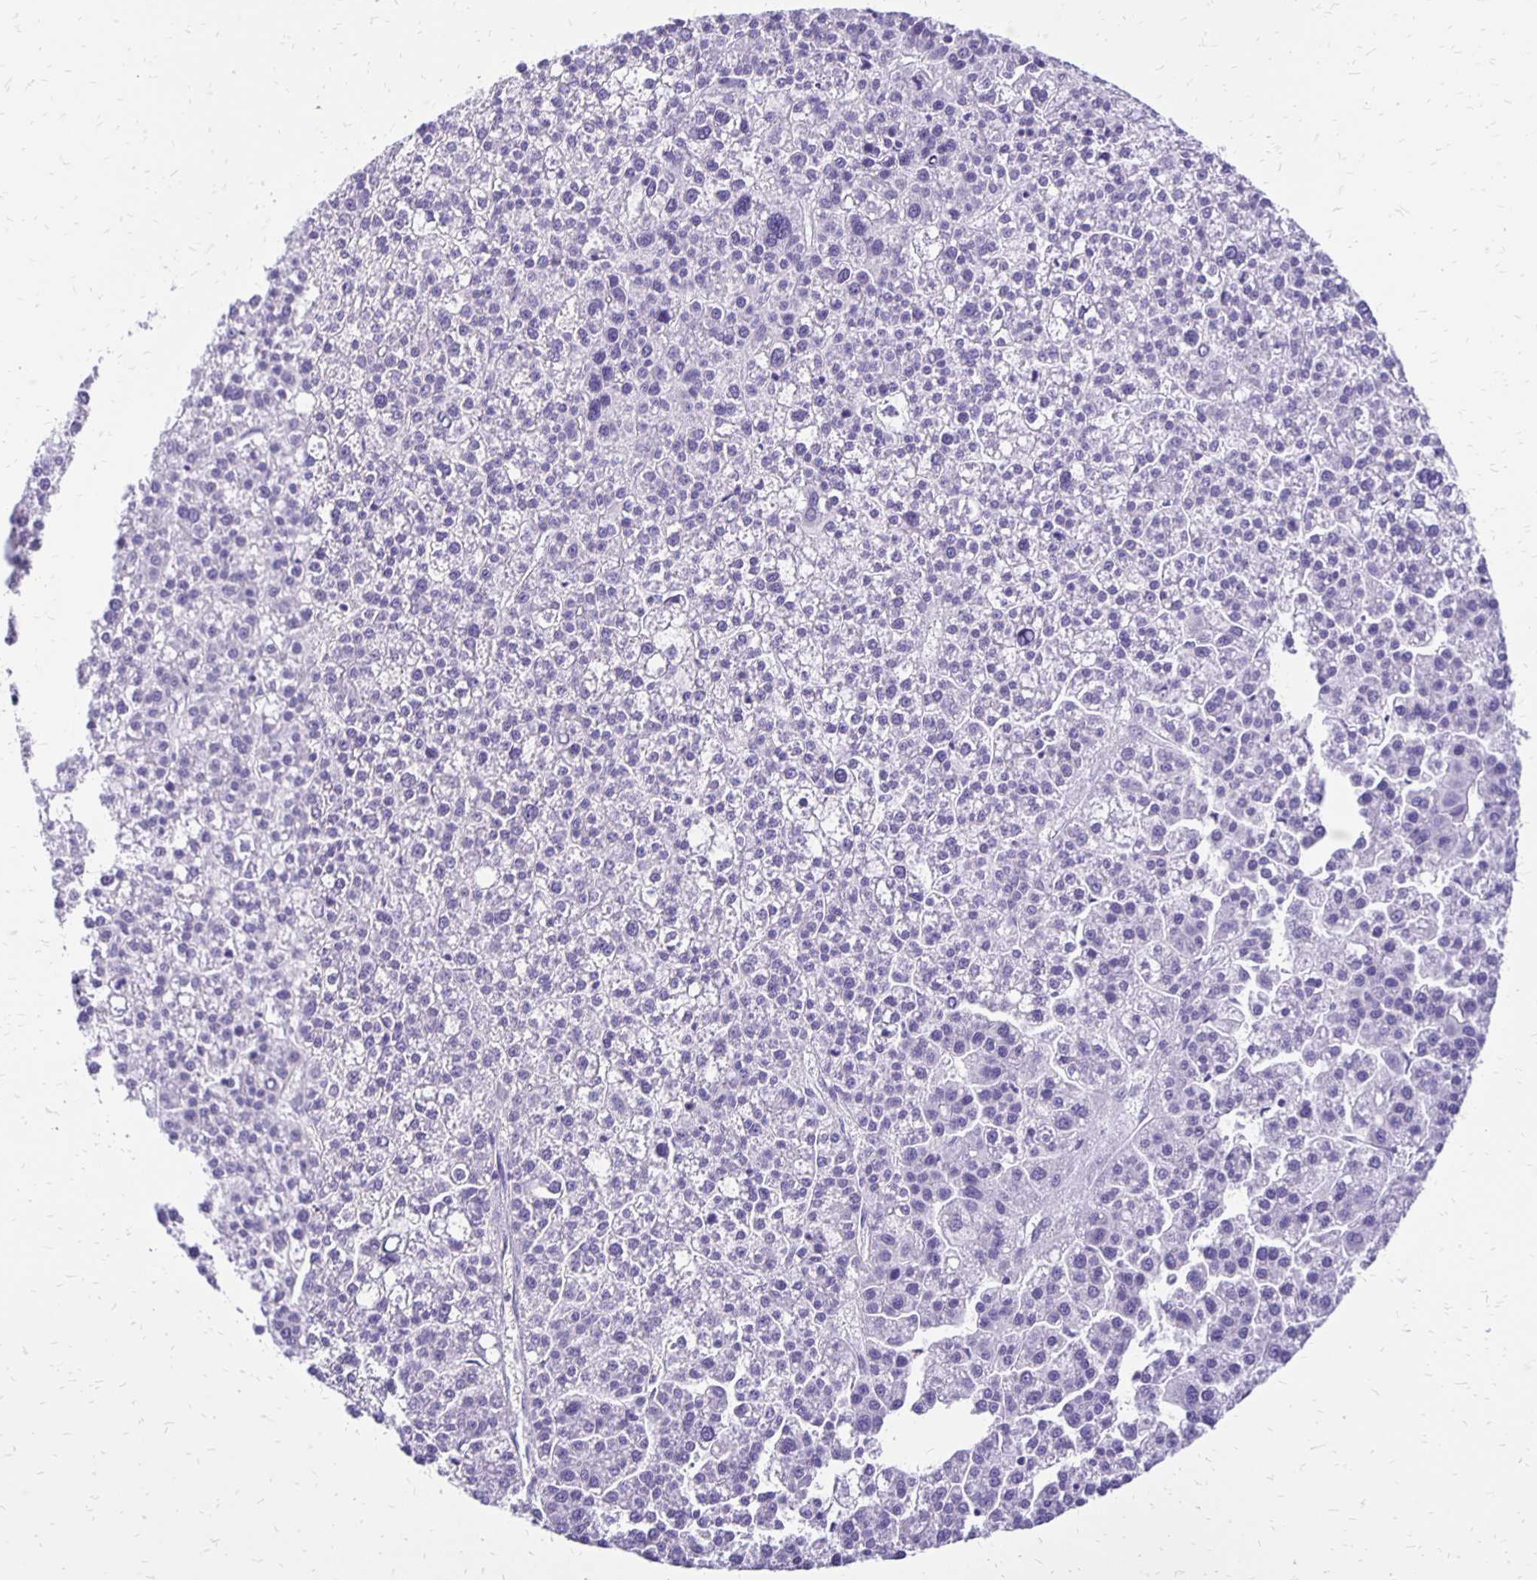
{"staining": {"intensity": "negative", "quantity": "none", "location": "none"}, "tissue": "liver cancer", "cell_type": "Tumor cells", "image_type": "cancer", "snomed": [{"axis": "morphology", "description": "Carcinoma, Hepatocellular, NOS"}, {"axis": "topography", "description": "Liver"}], "caption": "IHC micrograph of human liver cancer (hepatocellular carcinoma) stained for a protein (brown), which reveals no positivity in tumor cells.", "gene": "ANKRD45", "patient": {"sex": "female", "age": 58}}